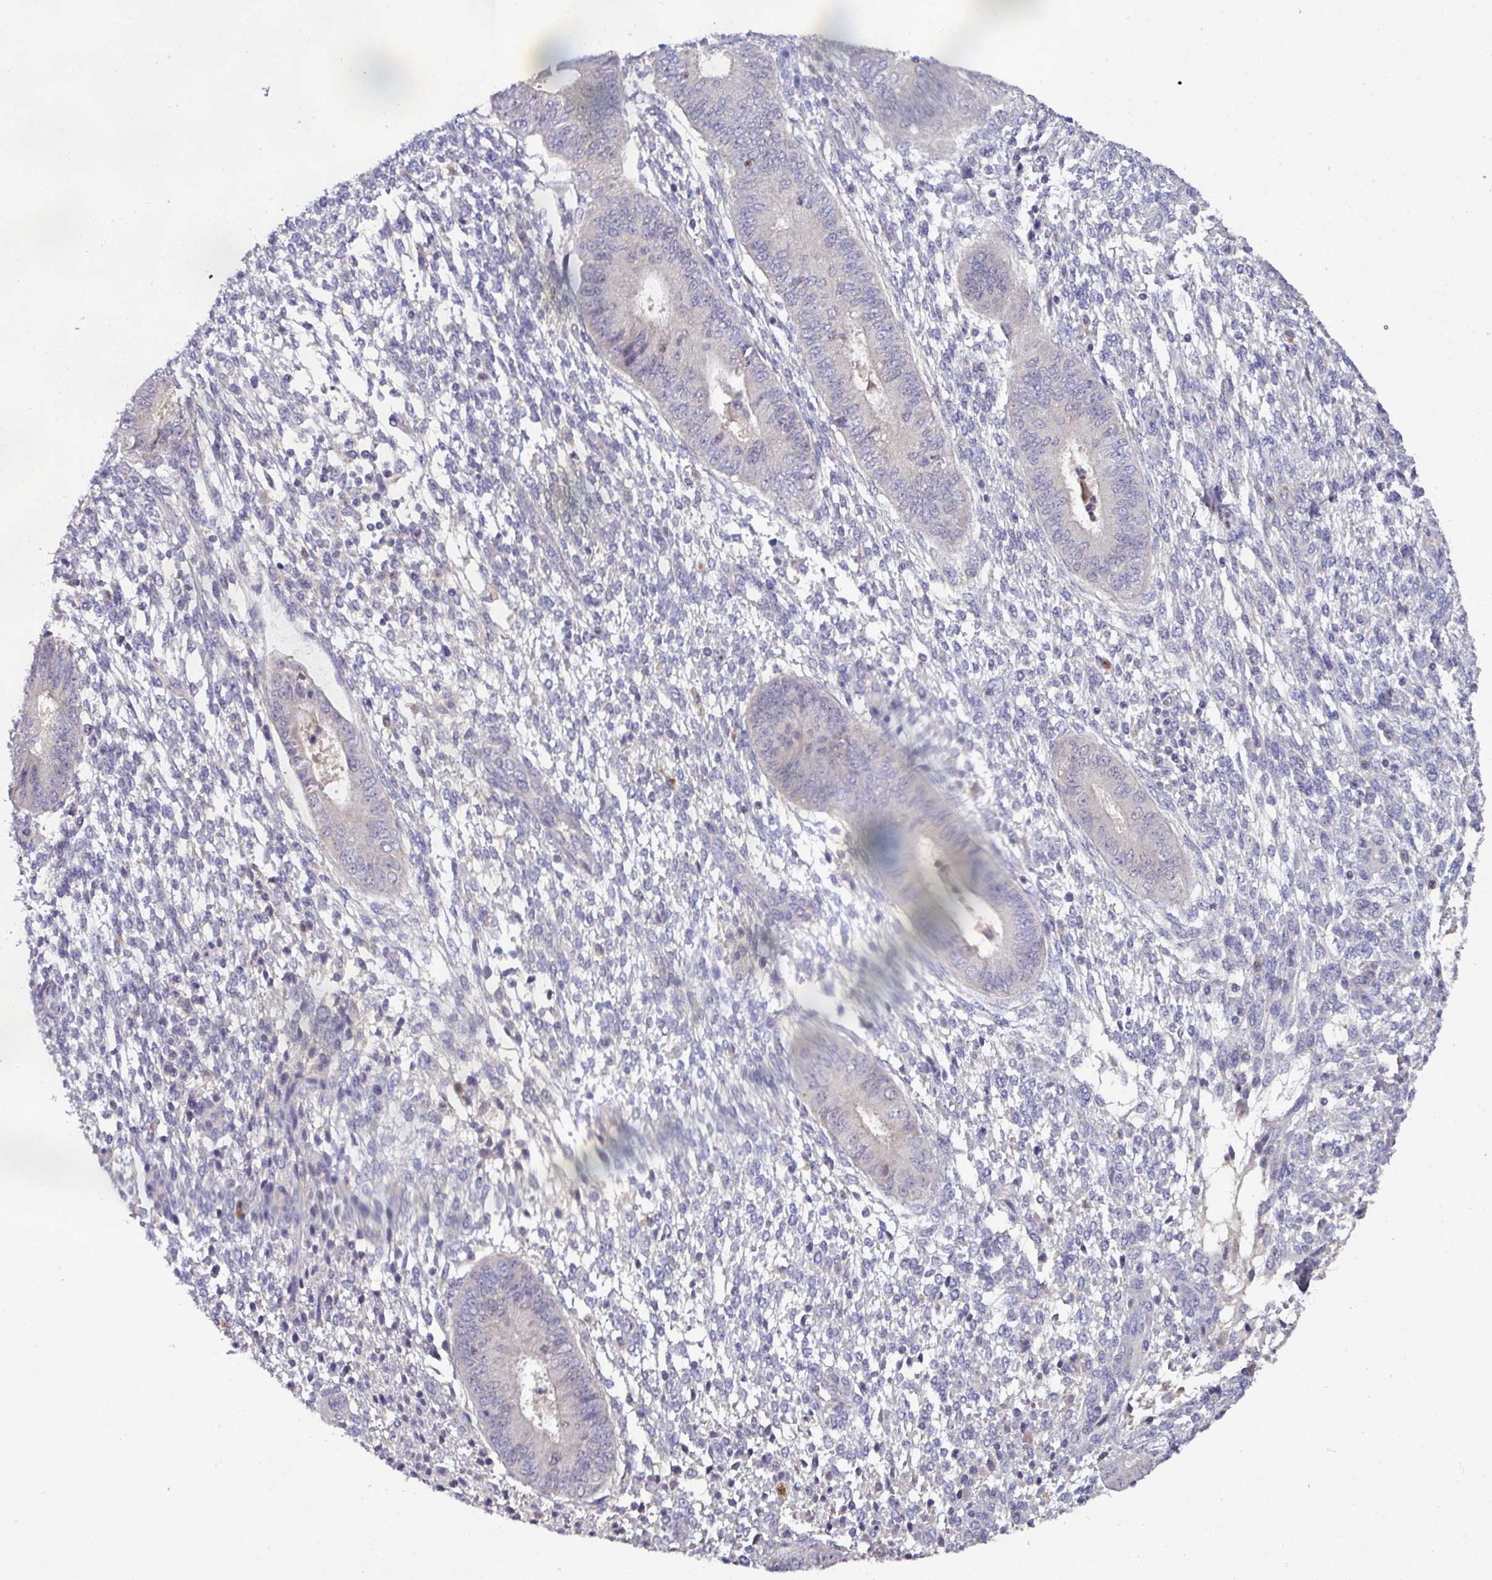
{"staining": {"intensity": "negative", "quantity": "none", "location": "none"}, "tissue": "endometrium", "cell_type": "Cells in endometrial stroma", "image_type": "normal", "snomed": [{"axis": "morphology", "description": "Normal tissue, NOS"}, {"axis": "topography", "description": "Endometrium"}], "caption": "Micrograph shows no protein staining in cells in endometrial stroma of normal endometrium. (Brightfield microscopy of DAB (3,3'-diaminobenzidine) IHC at high magnification).", "gene": "AEBP2", "patient": {"sex": "female", "age": 49}}